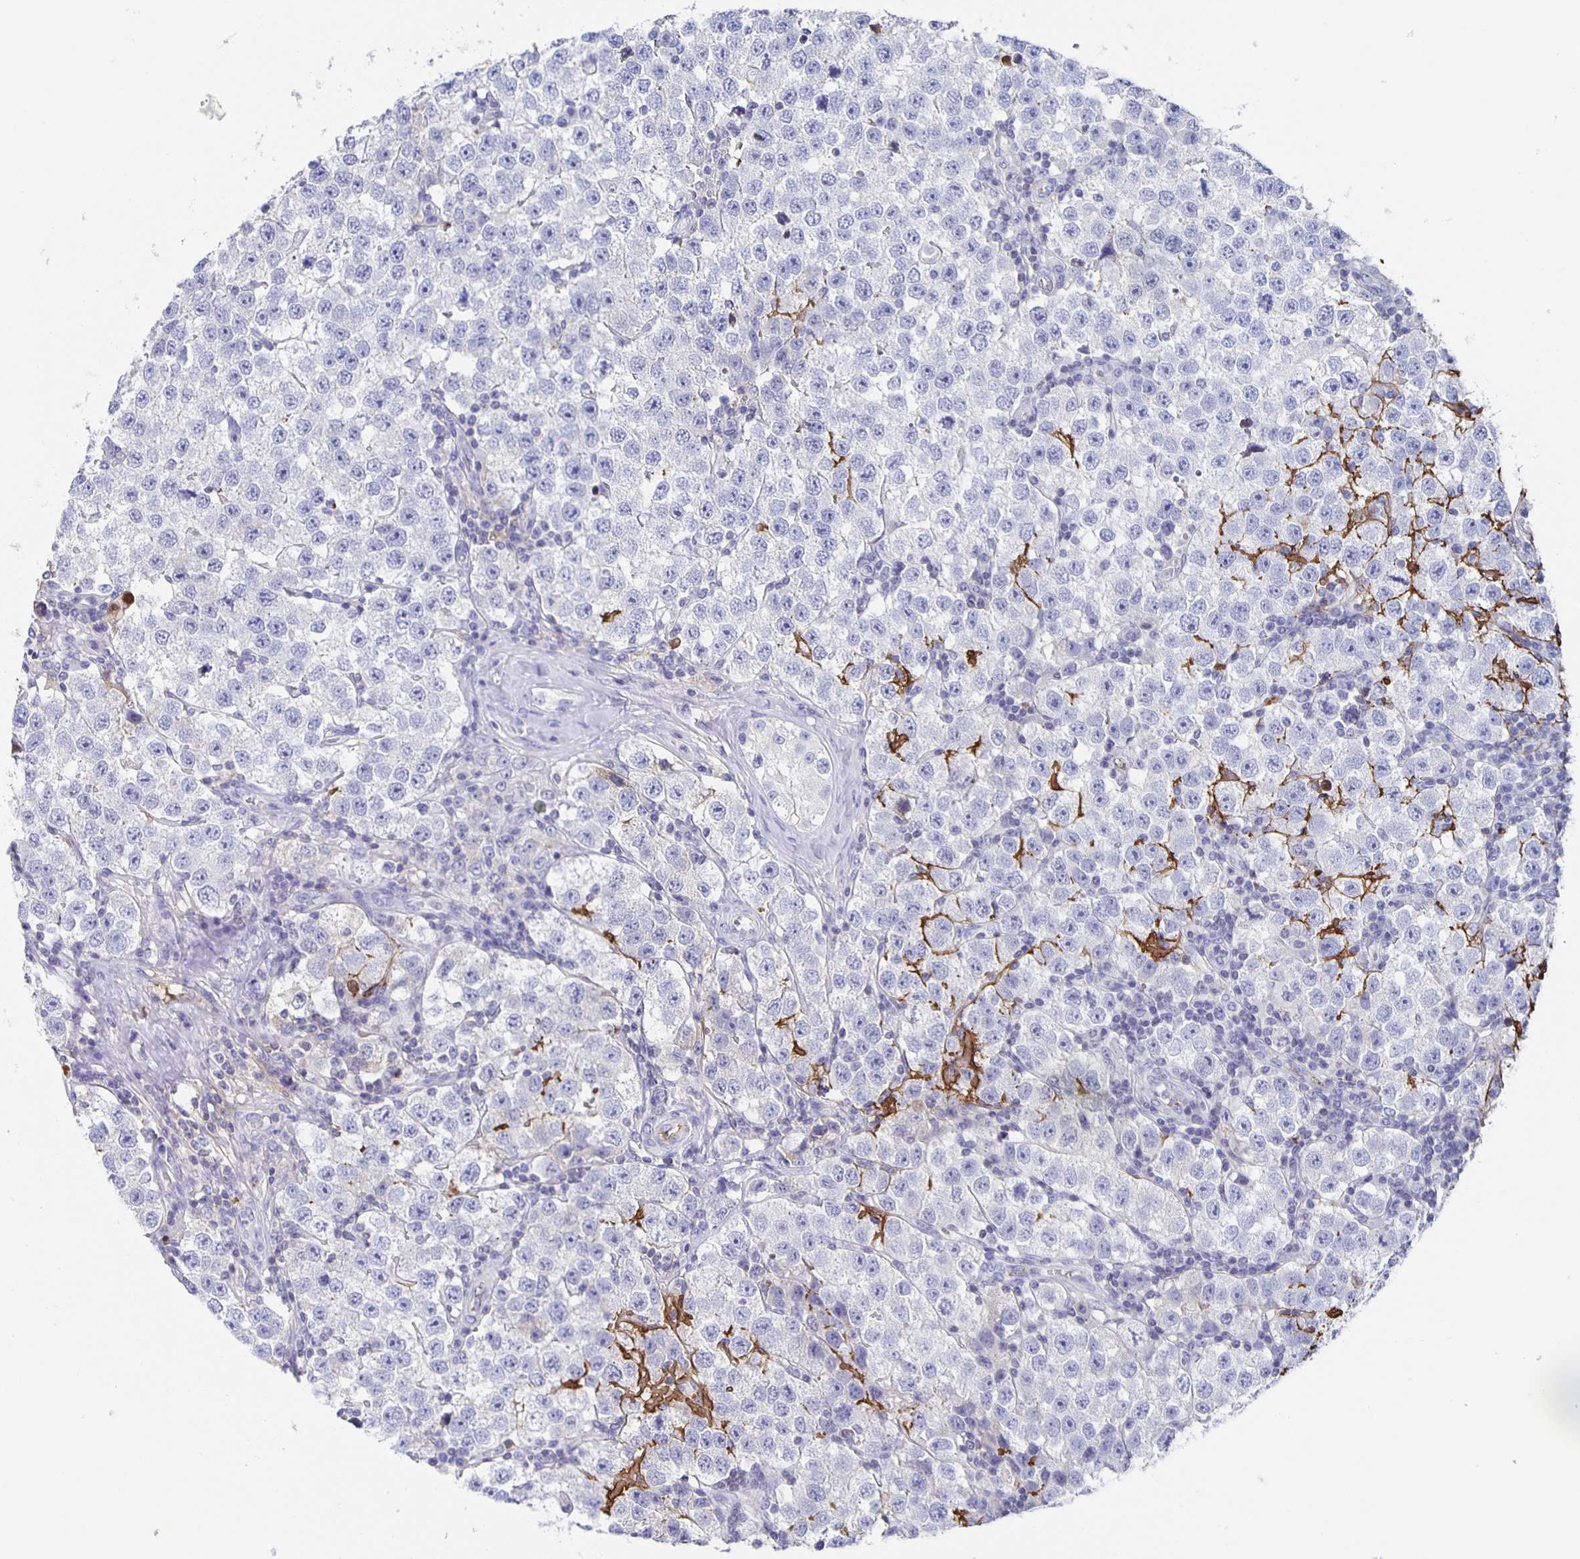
{"staining": {"intensity": "negative", "quantity": "none", "location": "none"}, "tissue": "testis cancer", "cell_type": "Tumor cells", "image_type": "cancer", "snomed": [{"axis": "morphology", "description": "Seminoma, NOS"}, {"axis": "topography", "description": "Testis"}], "caption": "Image shows no significant protein staining in tumor cells of testis cancer.", "gene": "FGA", "patient": {"sex": "male", "age": 34}}